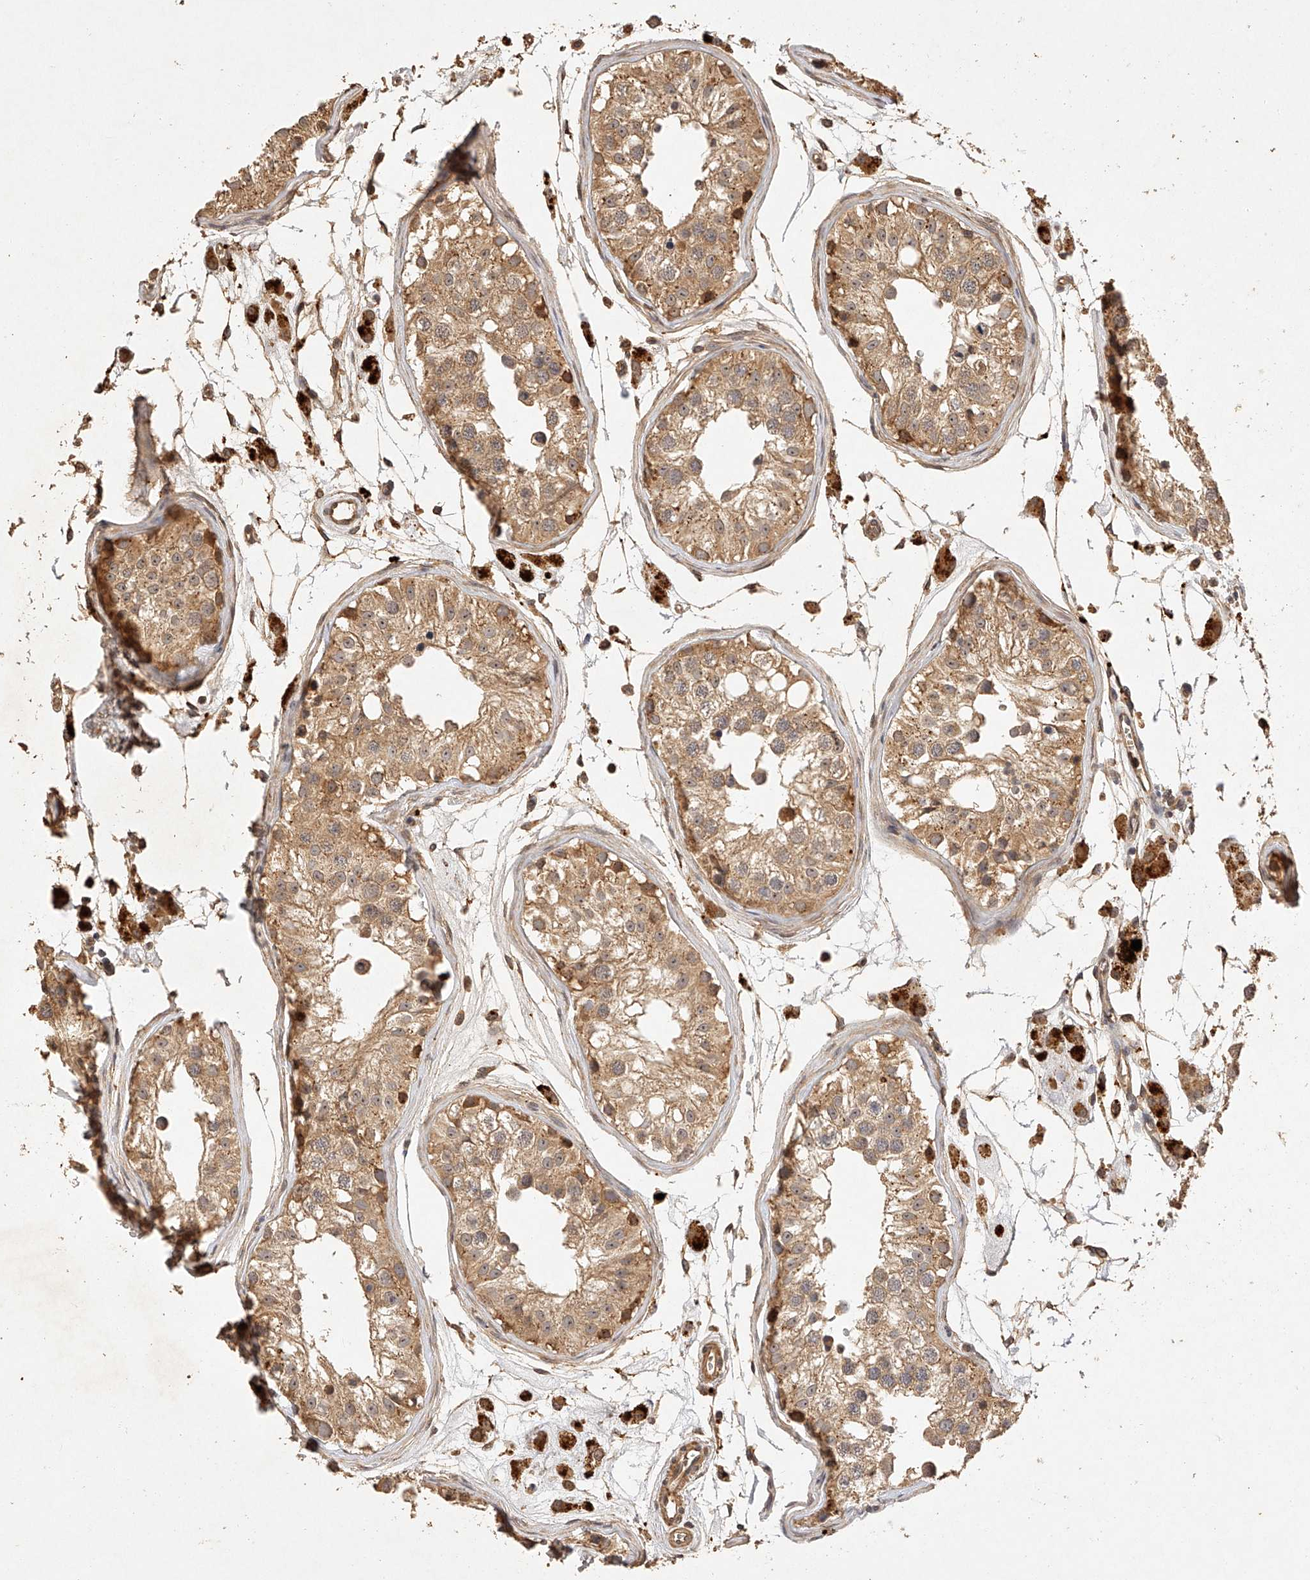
{"staining": {"intensity": "moderate", "quantity": ">75%", "location": "cytoplasmic/membranous"}, "tissue": "testis", "cell_type": "Cells in seminiferous ducts", "image_type": "normal", "snomed": [{"axis": "morphology", "description": "Normal tissue, NOS"}, {"axis": "morphology", "description": "Adenocarcinoma, metastatic, NOS"}, {"axis": "topography", "description": "Testis"}], "caption": "Moderate cytoplasmic/membranous positivity for a protein is appreciated in approximately >75% of cells in seminiferous ducts of unremarkable testis using immunohistochemistry (IHC).", "gene": "NSMAF", "patient": {"sex": "male", "age": 26}}